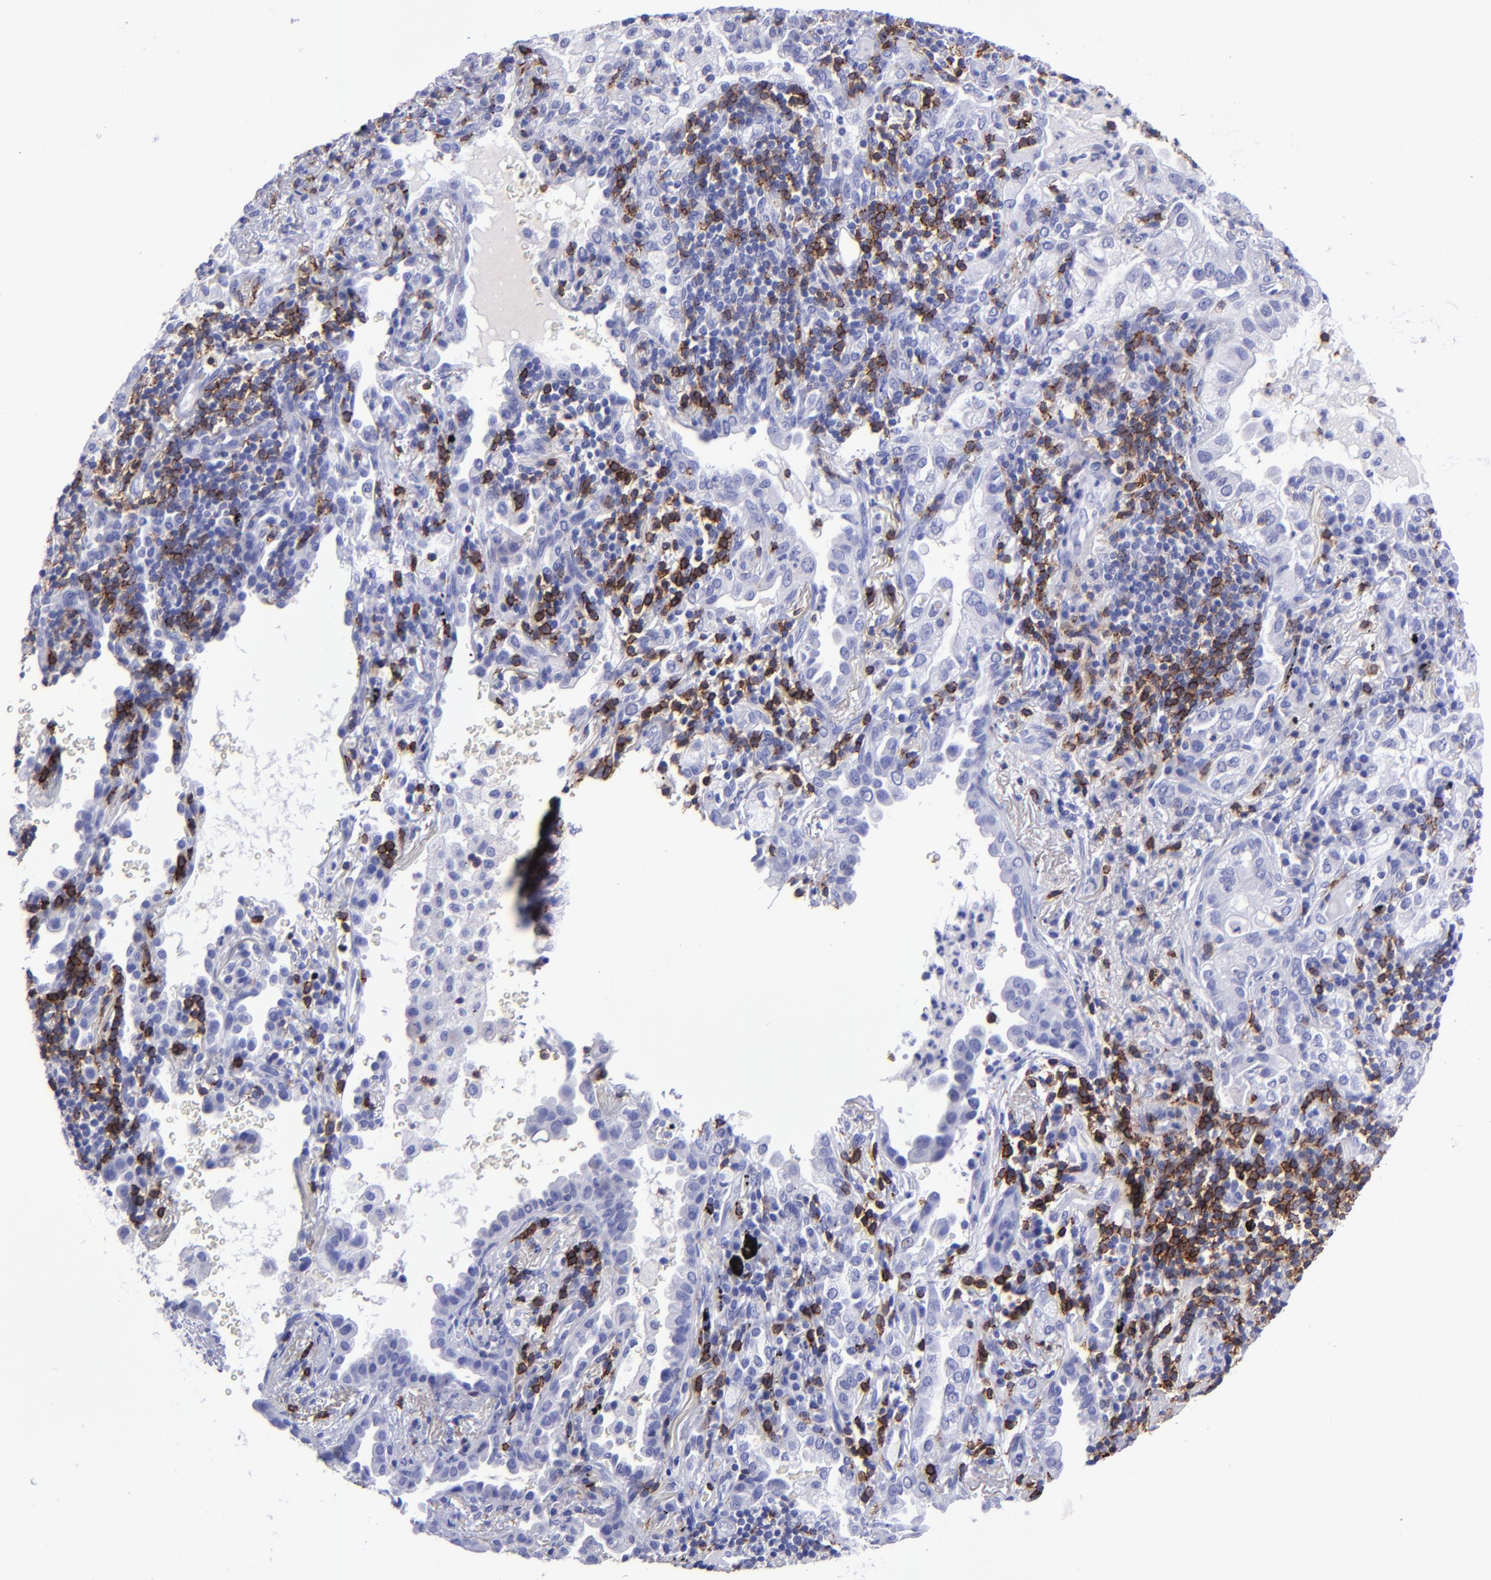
{"staining": {"intensity": "negative", "quantity": "none", "location": "none"}, "tissue": "lung cancer", "cell_type": "Tumor cells", "image_type": "cancer", "snomed": [{"axis": "morphology", "description": "Adenocarcinoma, NOS"}, {"axis": "topography", "description": "Lung"}], "caption": "DAB immunohistochemical staining of human adenocarcinoma (lung) displays no significant staining in tumor cells.", "gene": "CD6", "patient": {"sex": "female", "age": 50}}